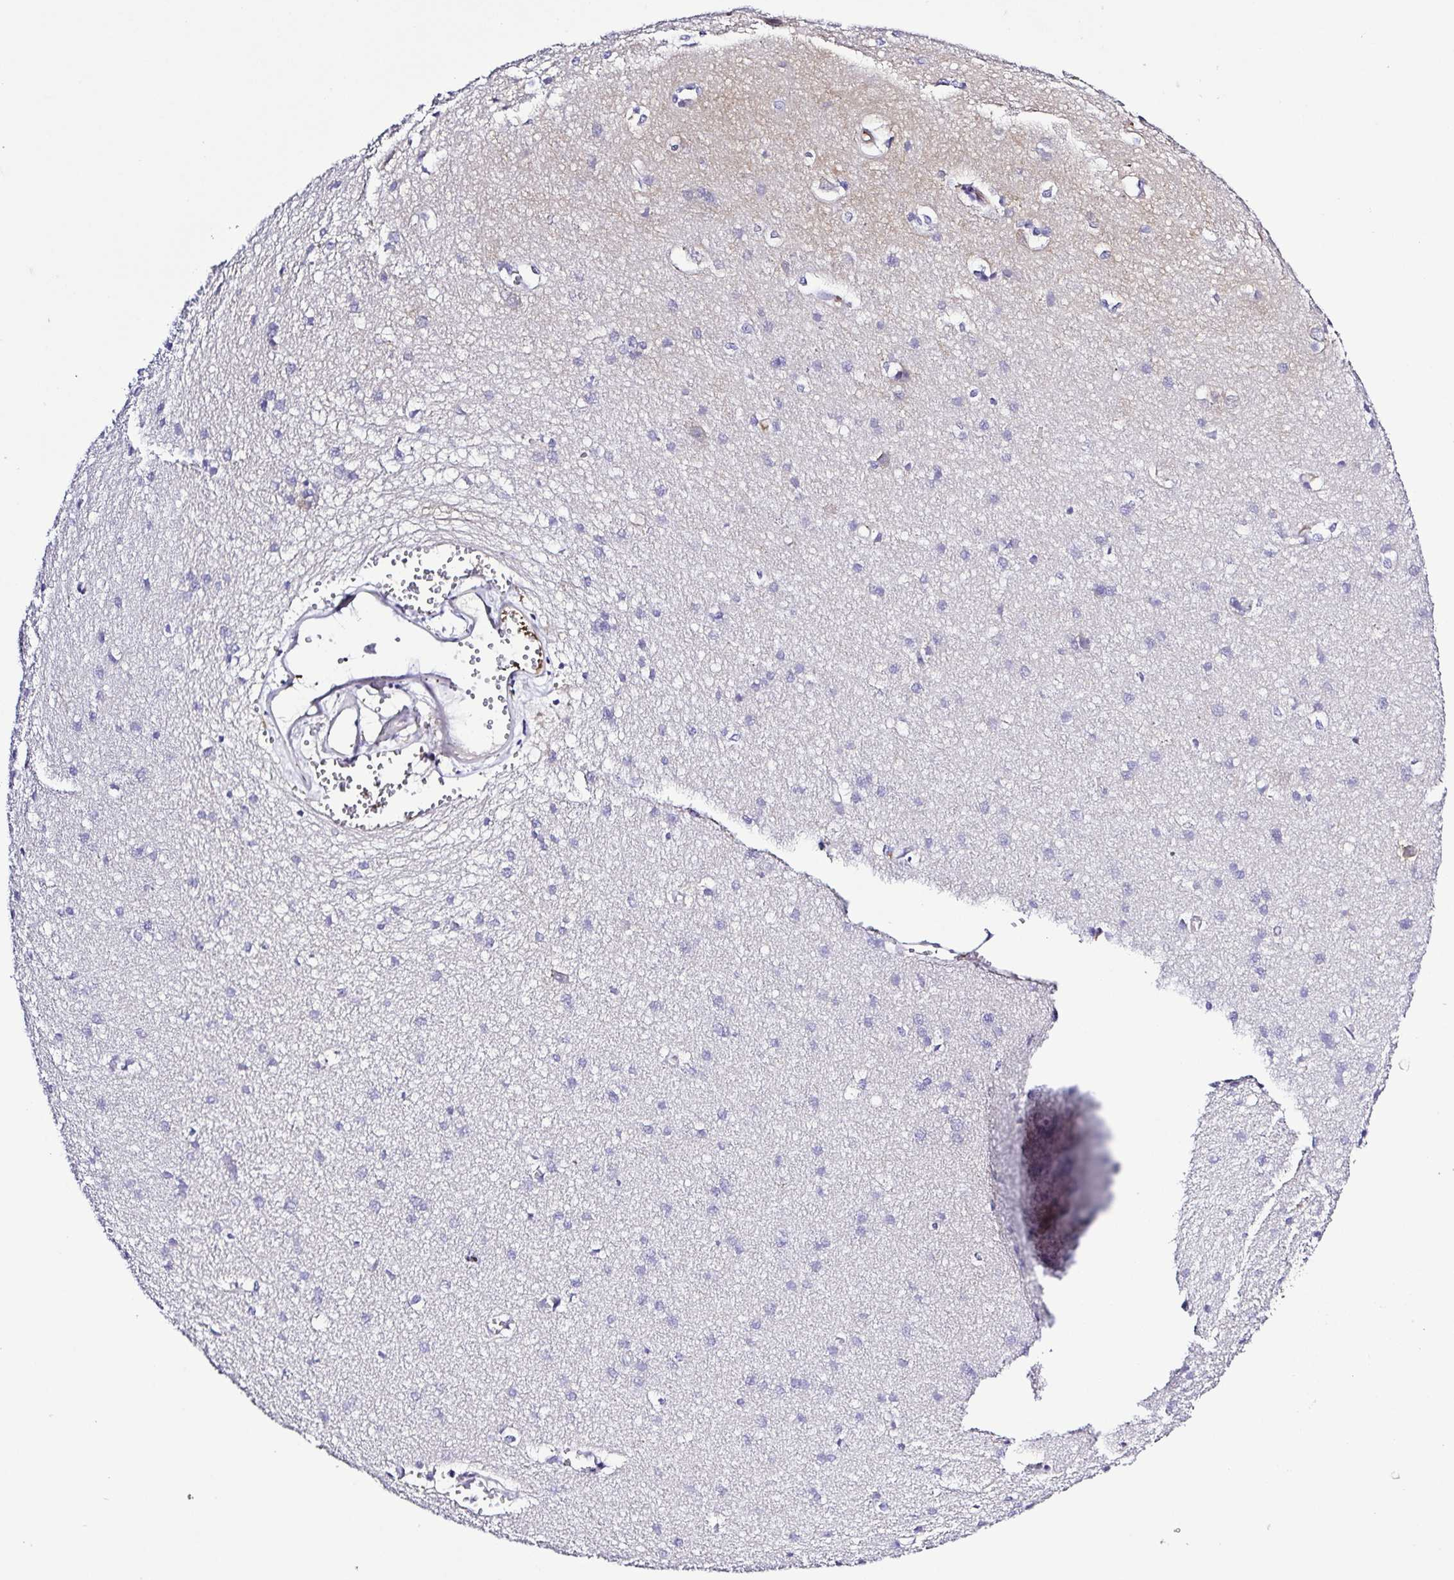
{"staining": {"intensity": "weak", "quantity": "25%-75%", "location": "cytoplasmic/membranous"}, "tissue": "cerebral cortex", "cell_type": "Endothelial cells", "image_type": "normal", "snomed": [{"axis": "morphology", "description": "Normal tissue, NOS"}, {"axis": "topography", "description": "Cerebral cortex"}], "caption": "Unremarkable cerebral cortex displays weak cytoplasmic/membranous expression in approximately 25%-75% of endothelial cells (DAB (3,3'-diaminobenzidine) = brown stain, brightfield microscopy at high magnification)..", "gene": "GABBR2", "patient": {"sex": "male", "age": 37}}